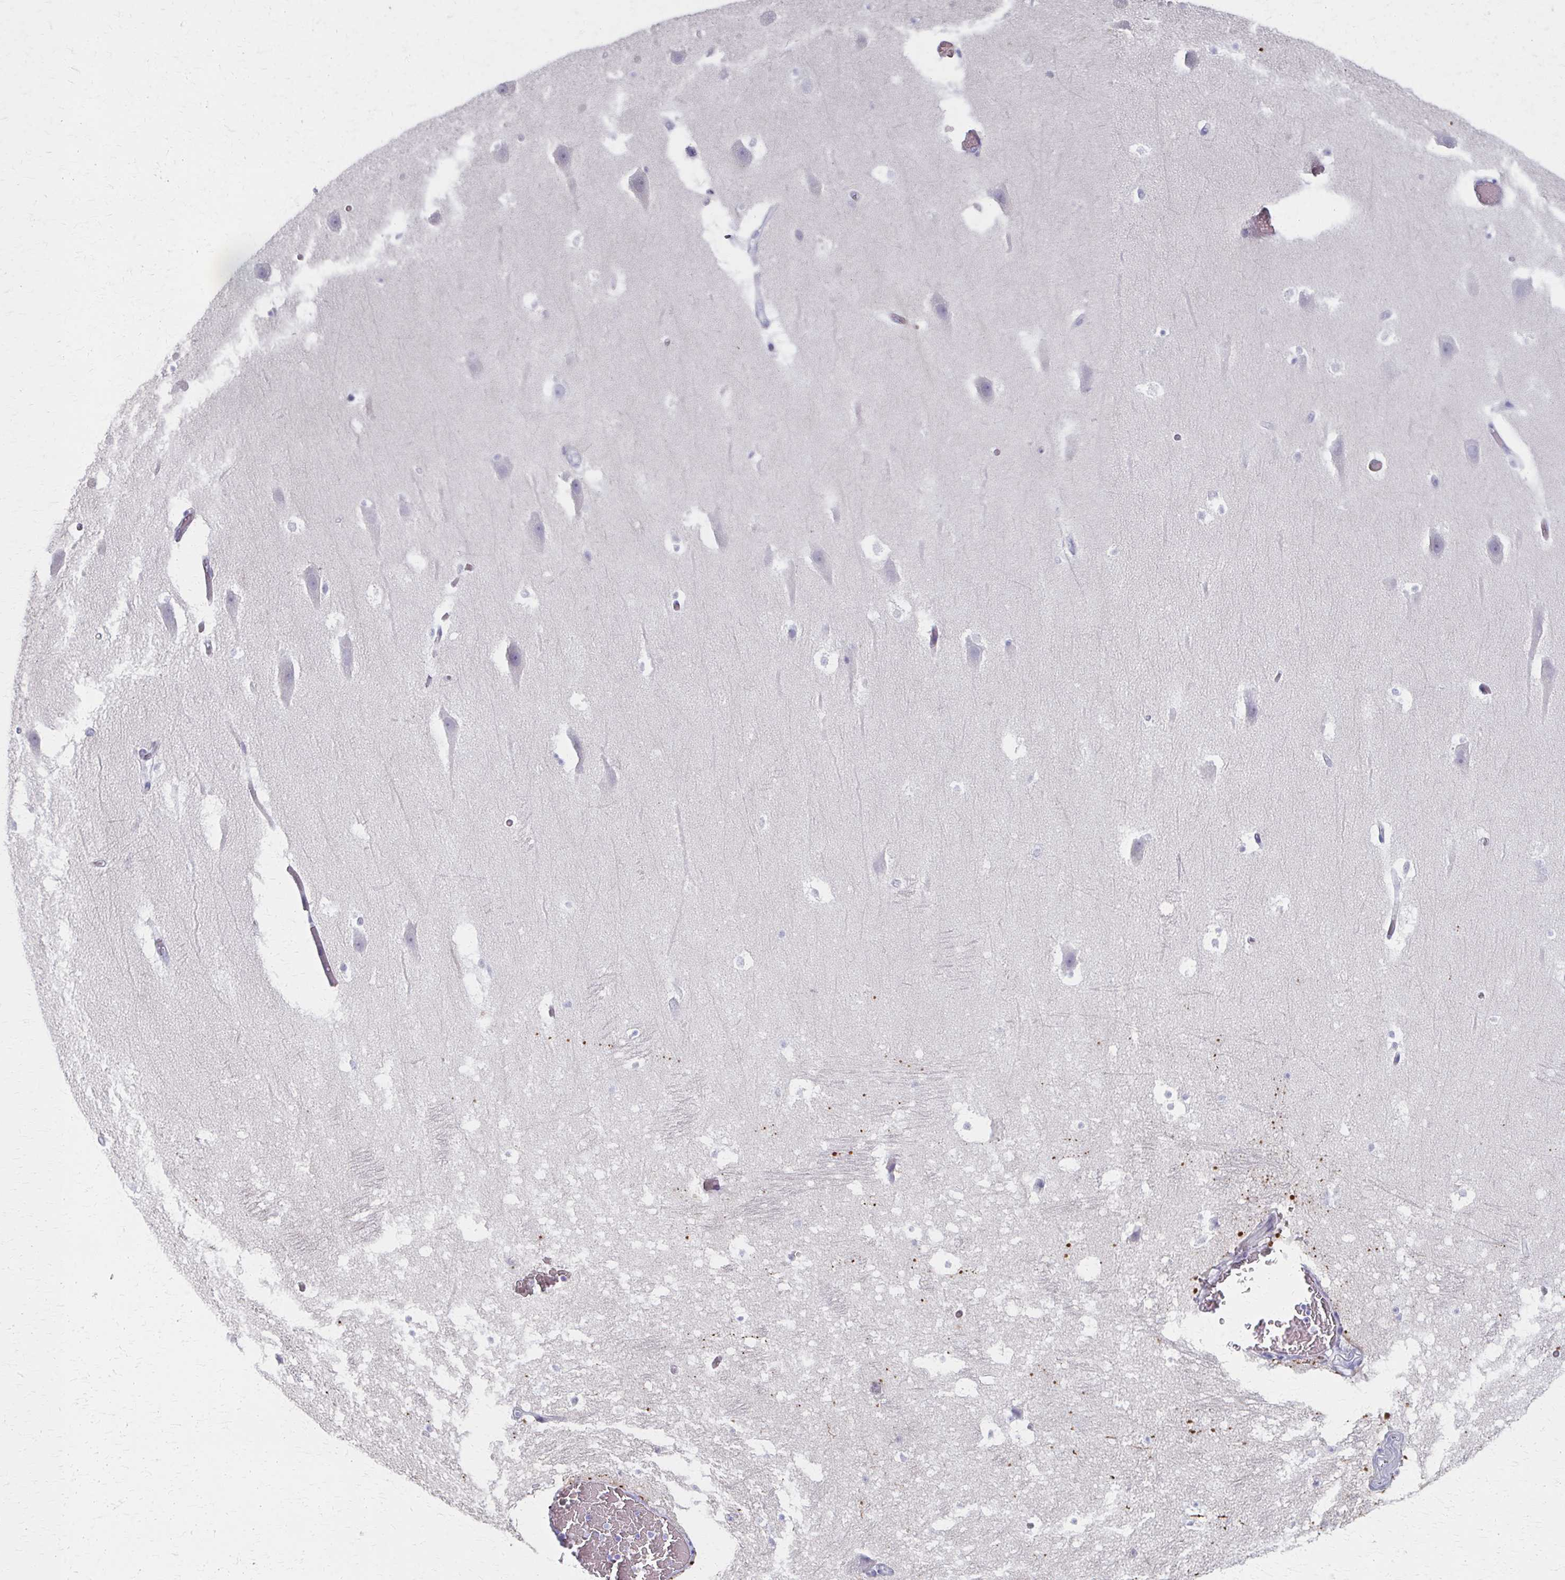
{"staining": {"intensity": "negative", "quantity": "none", "location": "none"}, "tissue": "hippocampus", "cell_type": "Glial cells", "image_type": "normal", "snomed": [{"axis": "morphology", "description": "Normal tissue, NOS"}, {"axis": "topography", "description": "Hippocampus"}], "caption": "Immunohistochemistry (IHC) photomicrograph of normal hippocampus stained for a protein (brown), which exhibits no positivity in glial cells.", "gene": "MS4A2", "patient": {"sex": "male", "age": 26}}